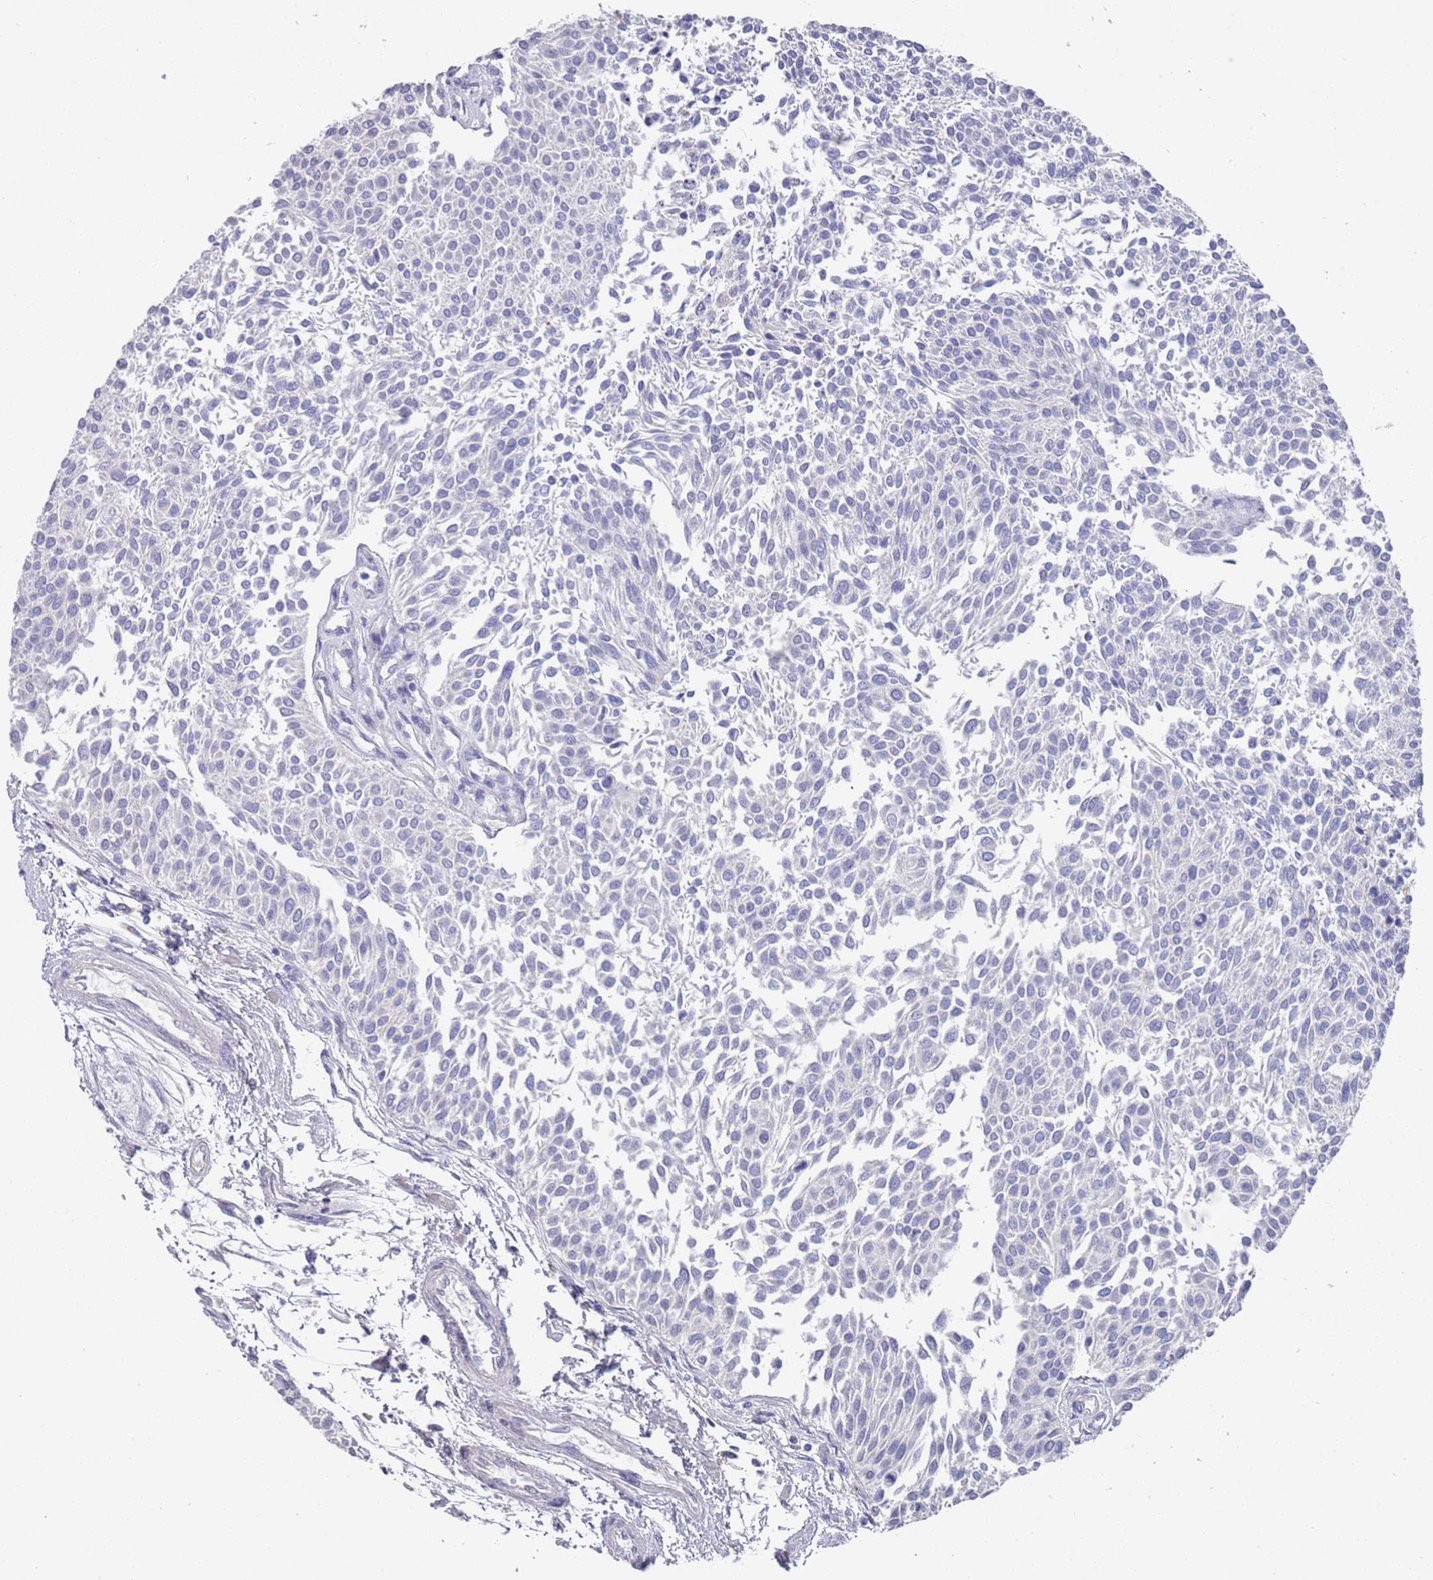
{"staining": {"intensity": "negative", "quantity": "none", "location": "none"}, "tissue": "urothelial cancer", "cell_type": "Tumor cells", "image_type": "cancer", "snomed": [{"axis": "morphology", "description": "Urothelial carcinoma, NOS"}, {"axis": "topography", "description": "Urinary bladder"}], "caption": "Protein analysis of transitional cell carcinoma exhibits no significant positivity in tumor cells.", "gene": "ANK2", "patient": {"sex": "male", "age": 55}}